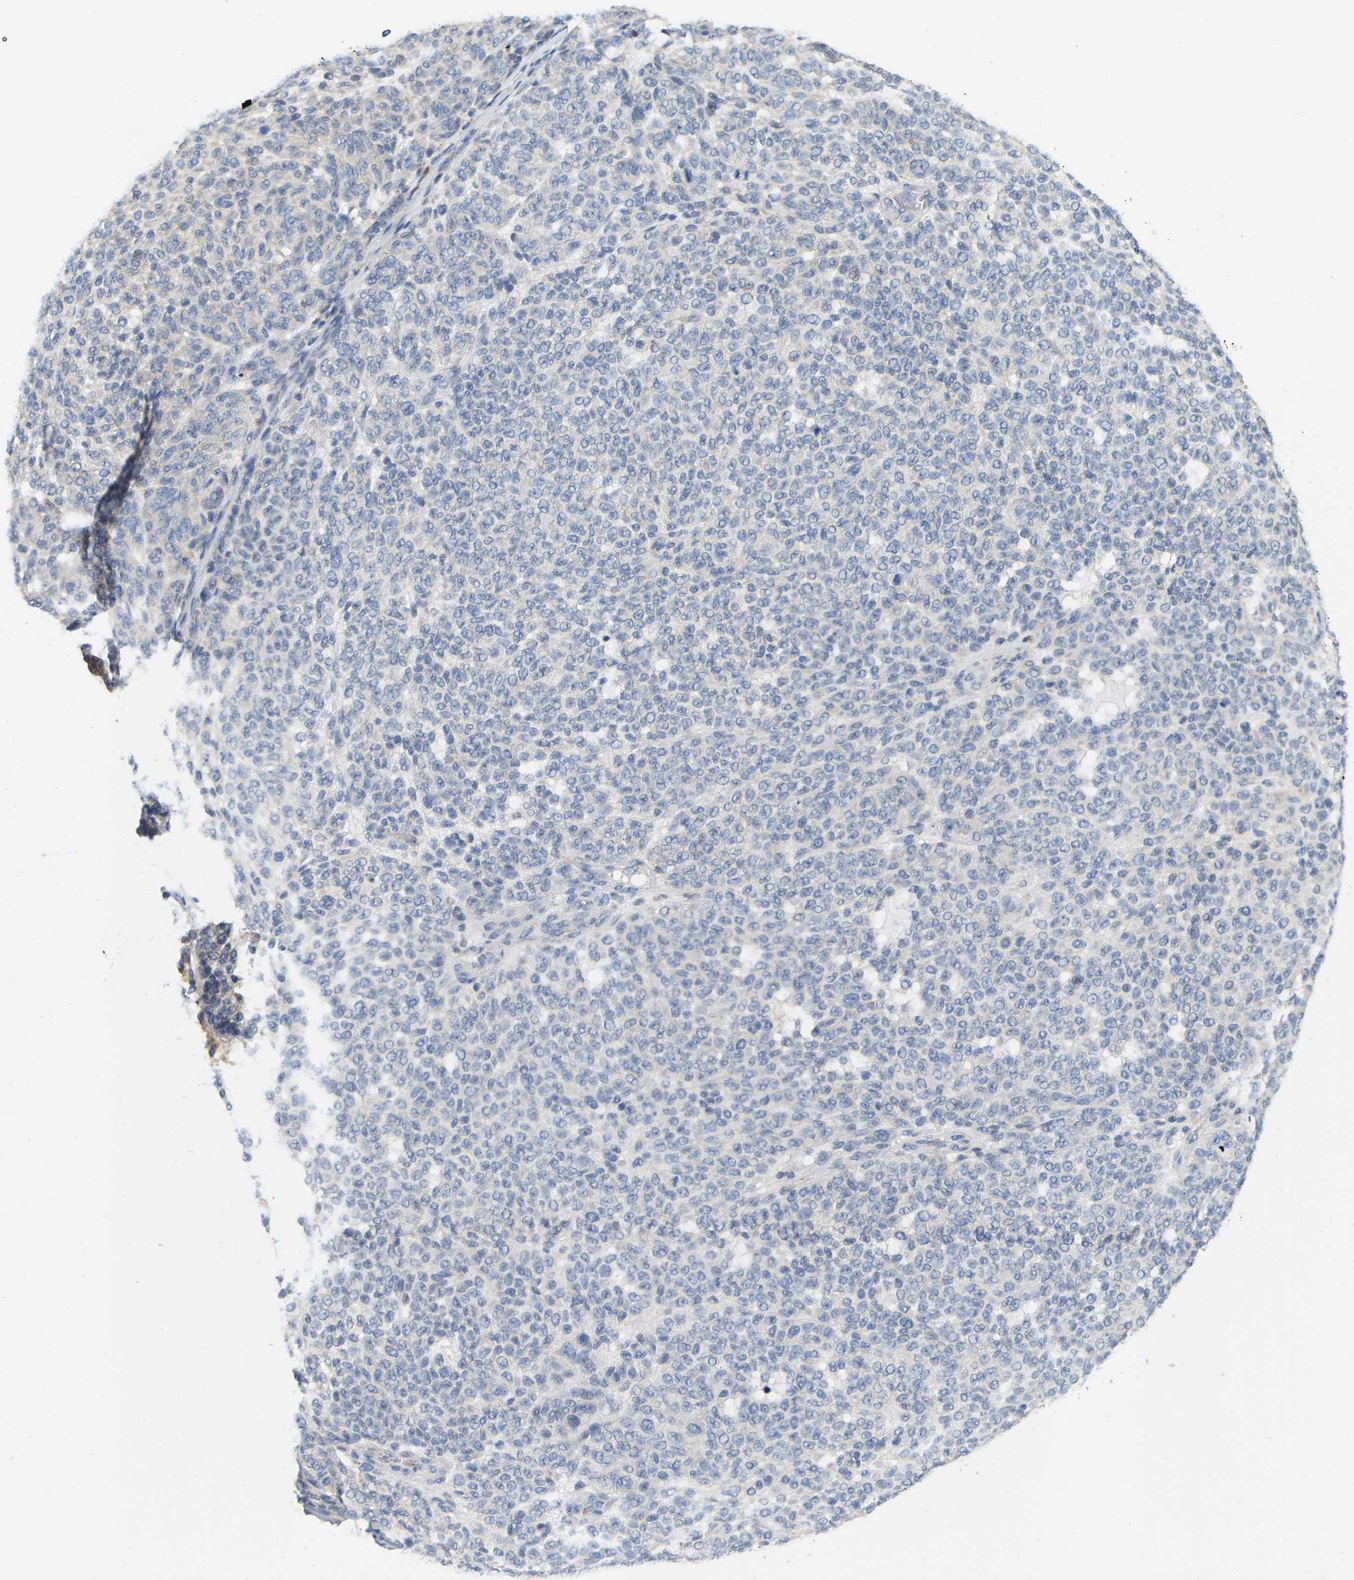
{"staining": {"intensity": "negative", "quantity": "none", "location": "none"}, "tissue": "melanoma", "cell_type": "Tumor cells", "image_type": "cancer", "snomed": [{"axis": "morphology", "description": "Malignant melanoma, NOS"}, {"axis": "topography", "description": "Skin"}], "caption": "Protein analysis of malignant melanoma exhibits no significant staining in tumor cells. Nuclei are stained in blue.", "gene": "WIPI2", "patient": {"sex": "male", "age": 59}}